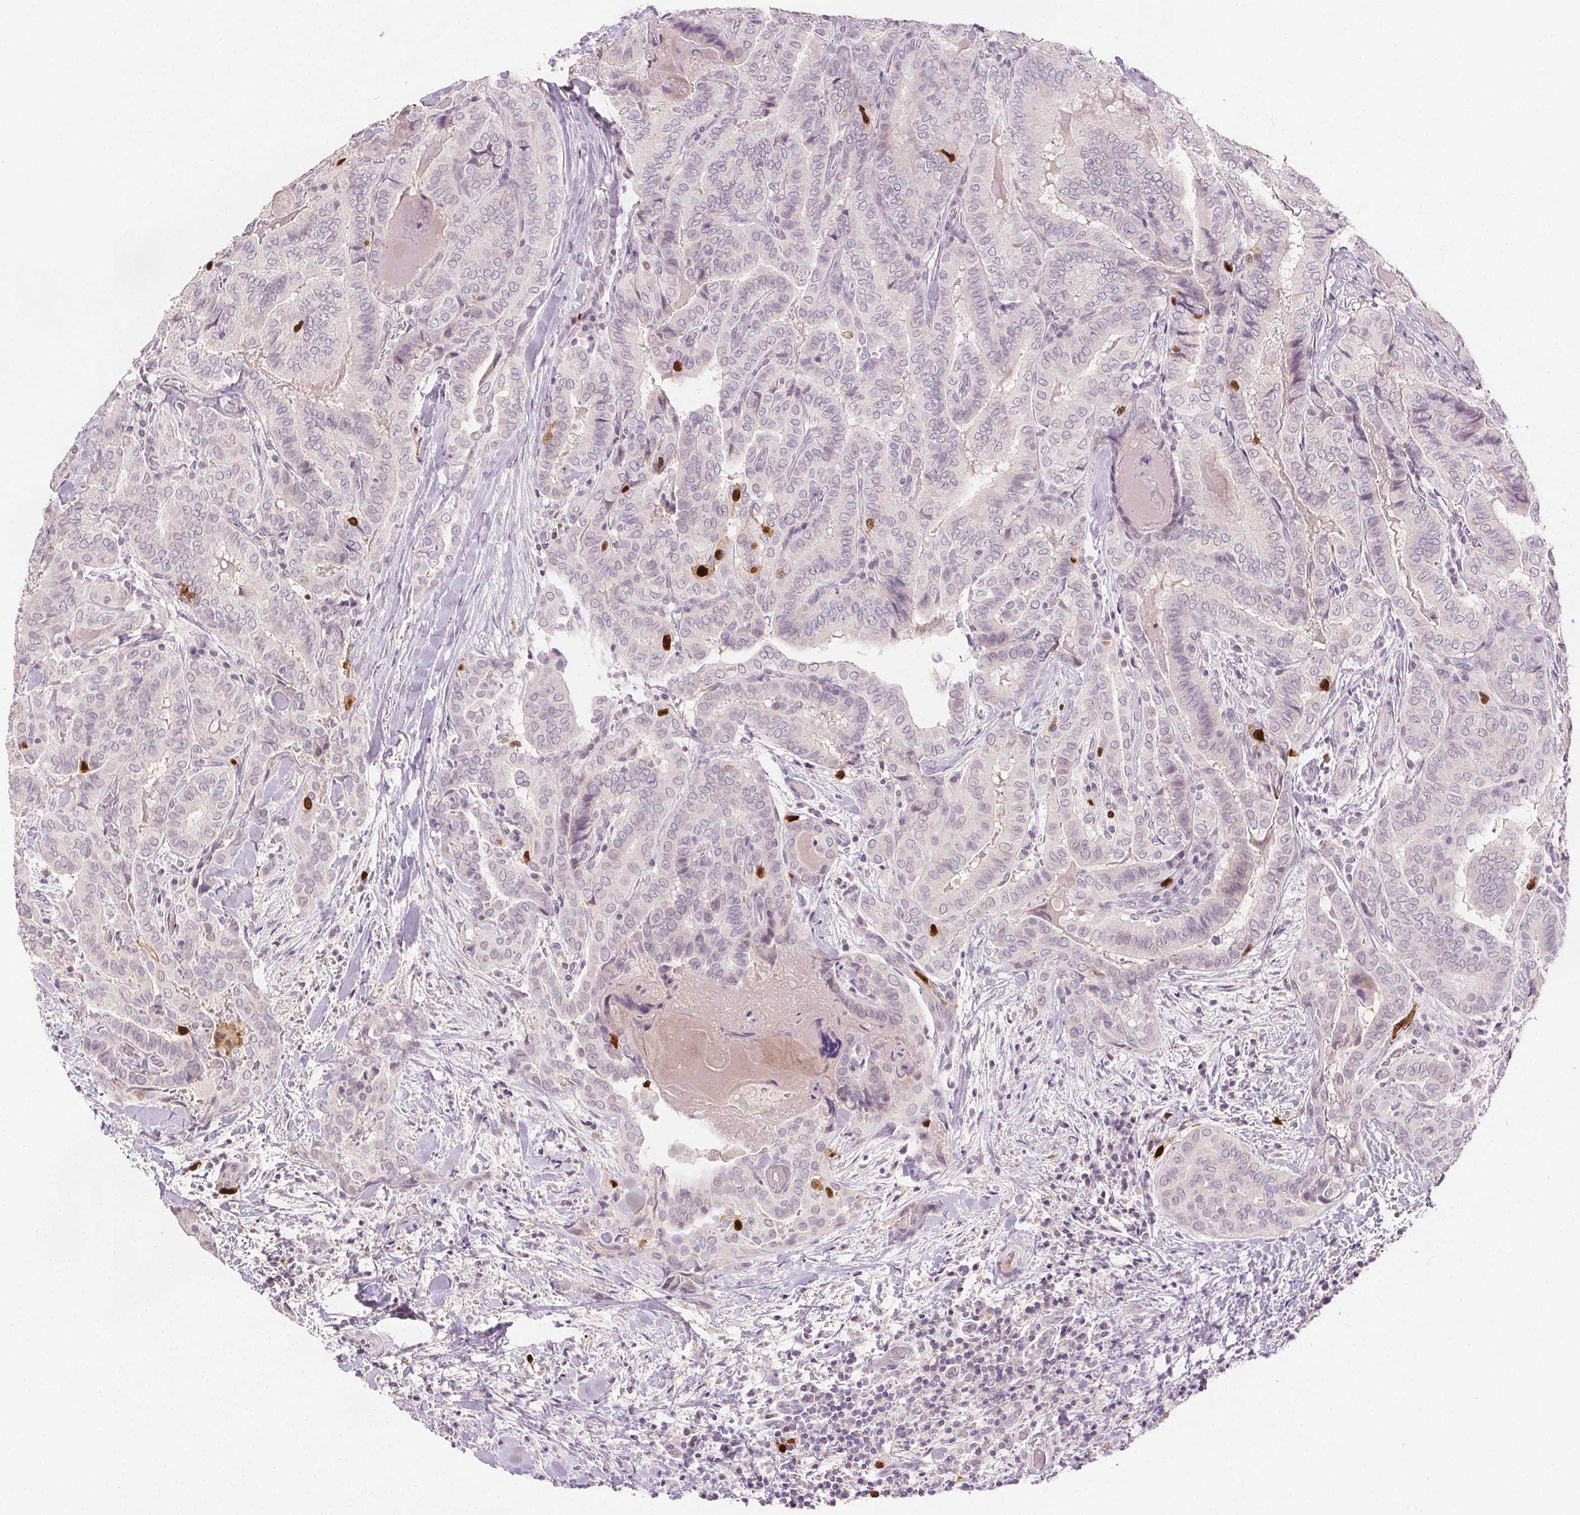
{"staining": {"intensity": "strong", "quantity": "<25%", "location": "nuclear"}, "tissue": "thyroid cancer", "cell_type": "Tumor cells", "image_type": "cancer", "snomed": [{"axis": "morphology", "description": "Papillary adenocarcinoma, NOS"}, {"axis": "topography", "description": "Thyroid gland"}], "caption": "Thyroid cancer (papillary adenocarcinoma) was stained to show a protein in brown. There is medium levels of strong nuclear expression in about <25% of tumor cells.", "gene": "ANLN", "patient": {"sex": "female", "age": 61}}